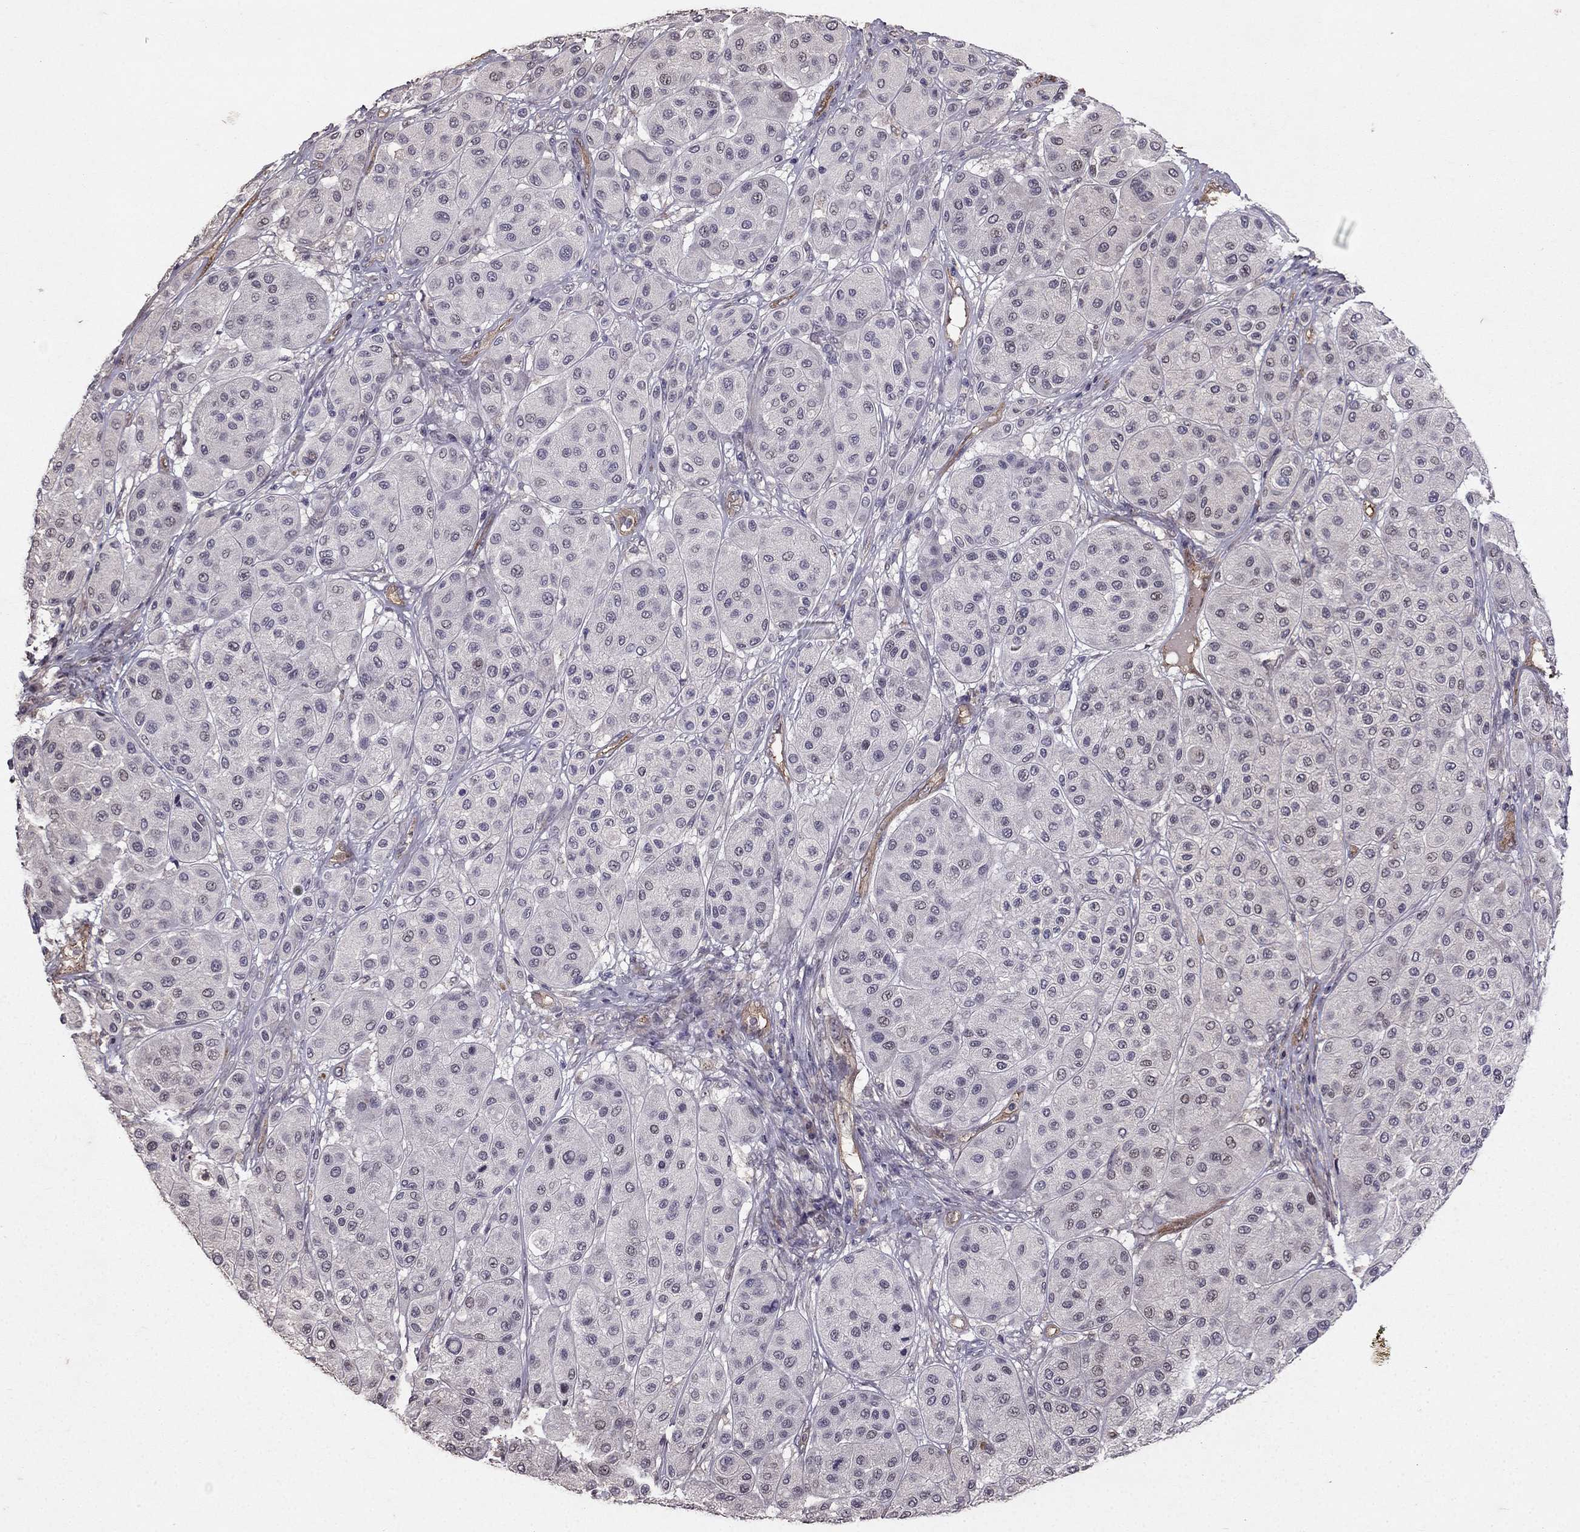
{"staining": {"intensity": "negative", "quantity": "none", "location": "none"}, "tissue": "melanoma", "cell_type": "Tumor cells", "image_type": "cancer", "snomed": [{"axis": "morphology", "description": "Malignant melanoma, Metastatic site"}, {"axis": "topography", "description": "Smooth muscle"}], "caption": "Immunohistochemistry micrograph of neoplastic tissue: human melanoma stained with DAB (3,3'-diaminobenzidine) exhibits no significant protein expression in tumor cells.", "gene": "RASIP1", "patient": {"sex": "male", "age": 41}}